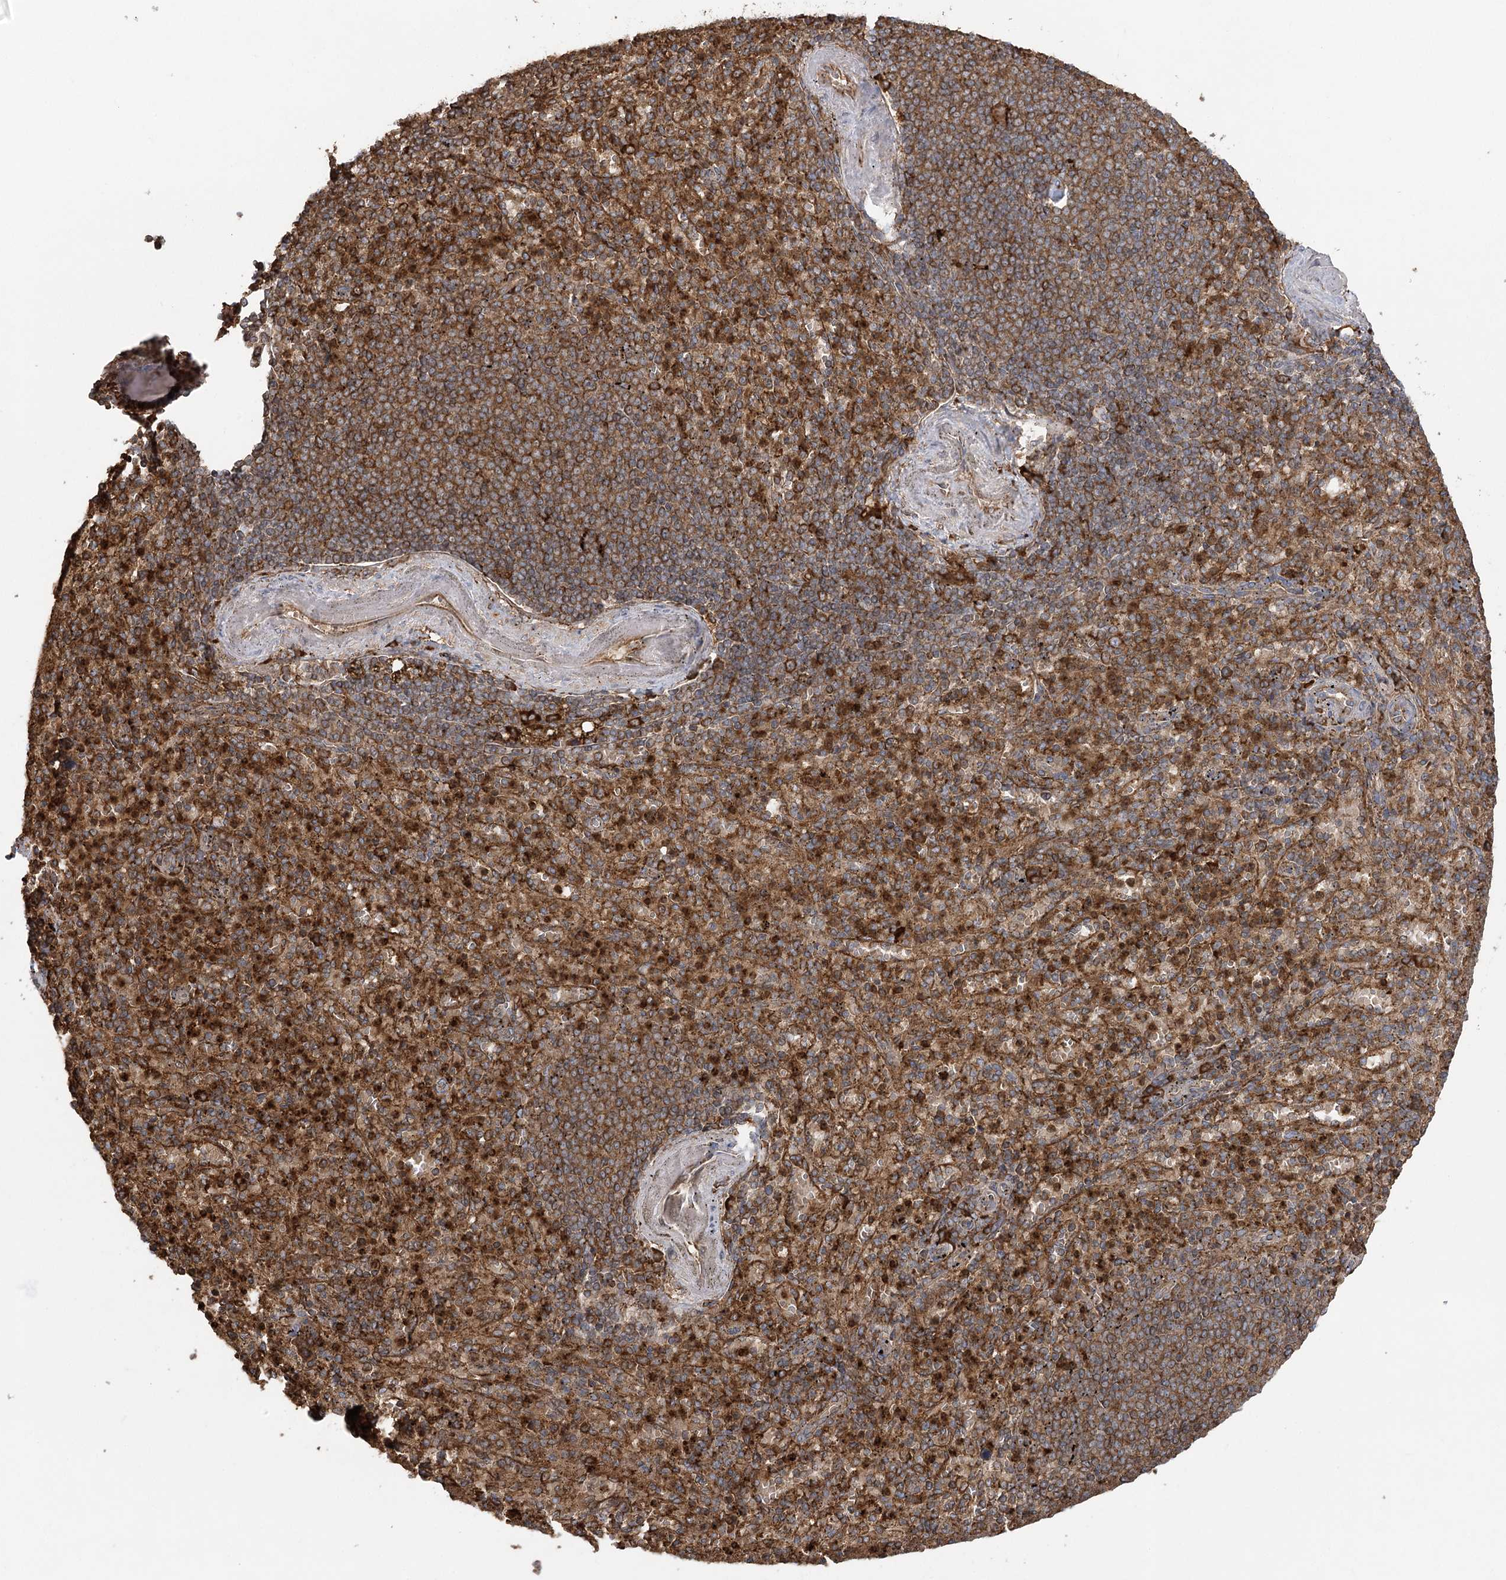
{"staining": {"intensity": "strong", "quantity": ">75%", "location": "cytoplasmic/membranous"}, "tissue": "spleen", "cell_type": "Cells in red pulp", "image_type": "normal", "snomed": [{"axis": "morphology", "description": "Normal tissue, NOS"}, {"axis": "topography", "description": "Spleen"}], "caption": "The micrograph displays a brown stain indicating the presence of a protein in the cytoplasmic/membranous of cells in red pulp in spleen.", "gene": "ACAP2", "patient": {"sex": "female", "age": 74}}